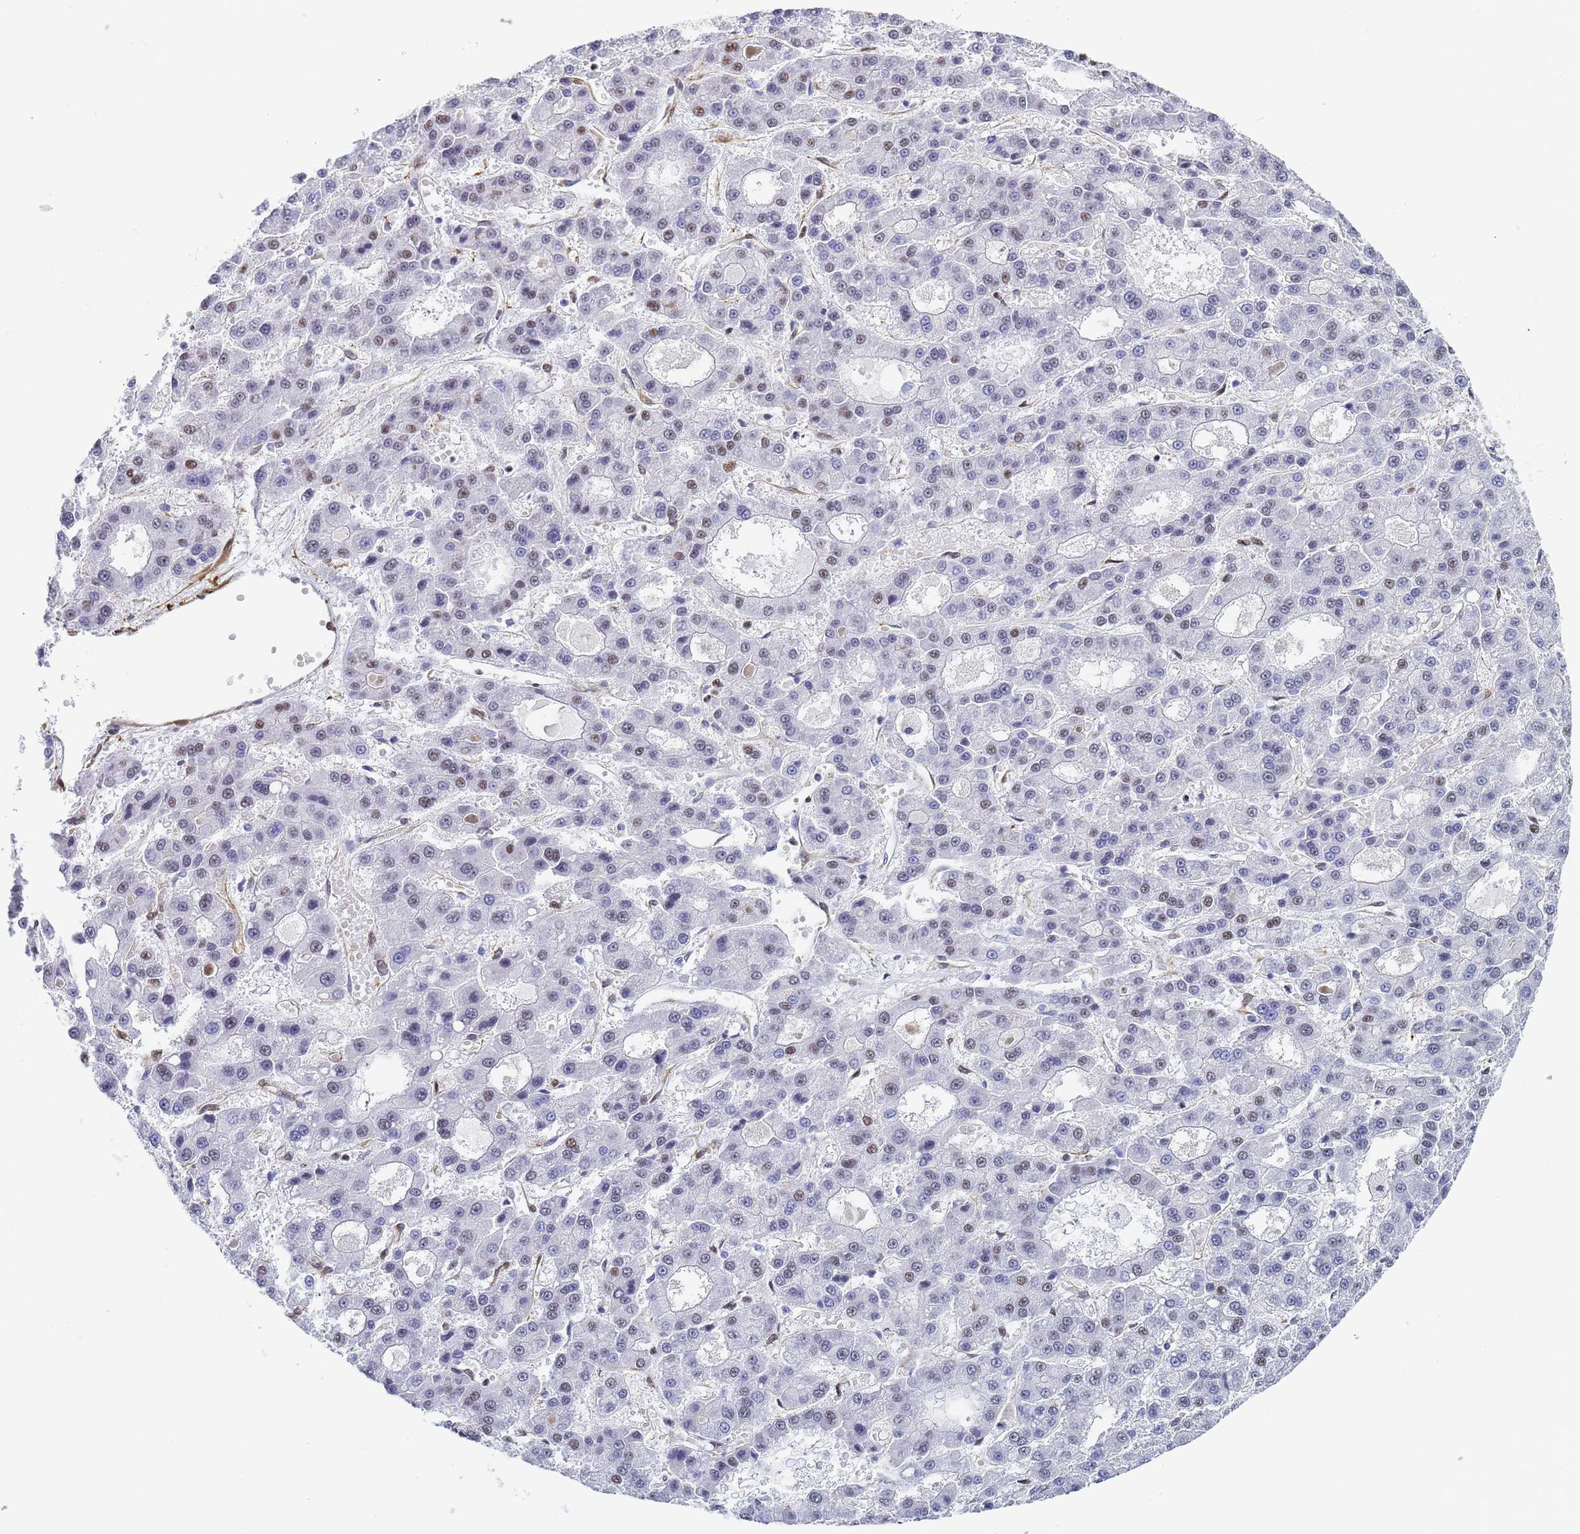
{"staining": {"intensity": "moderate", "quantity": "<25%", "location": "nuclear"}, "tissue": "liver cancer", "cell_type": "Tumor cells", "image_type": "cancer", "snomed": [{"axis": "morphology", "description": "Carcinoma, Hepatocellular, NOS"}, {"axis": "topography", "description": "Liver"}], "caption": "Immunohistochemical staining of liver hepatocellular carcinoma displays moderate nuclear protein expression in about <25% of tumor cells.", "gene": "PRRT4", "patient": {"sex": "male", "age": 70}}